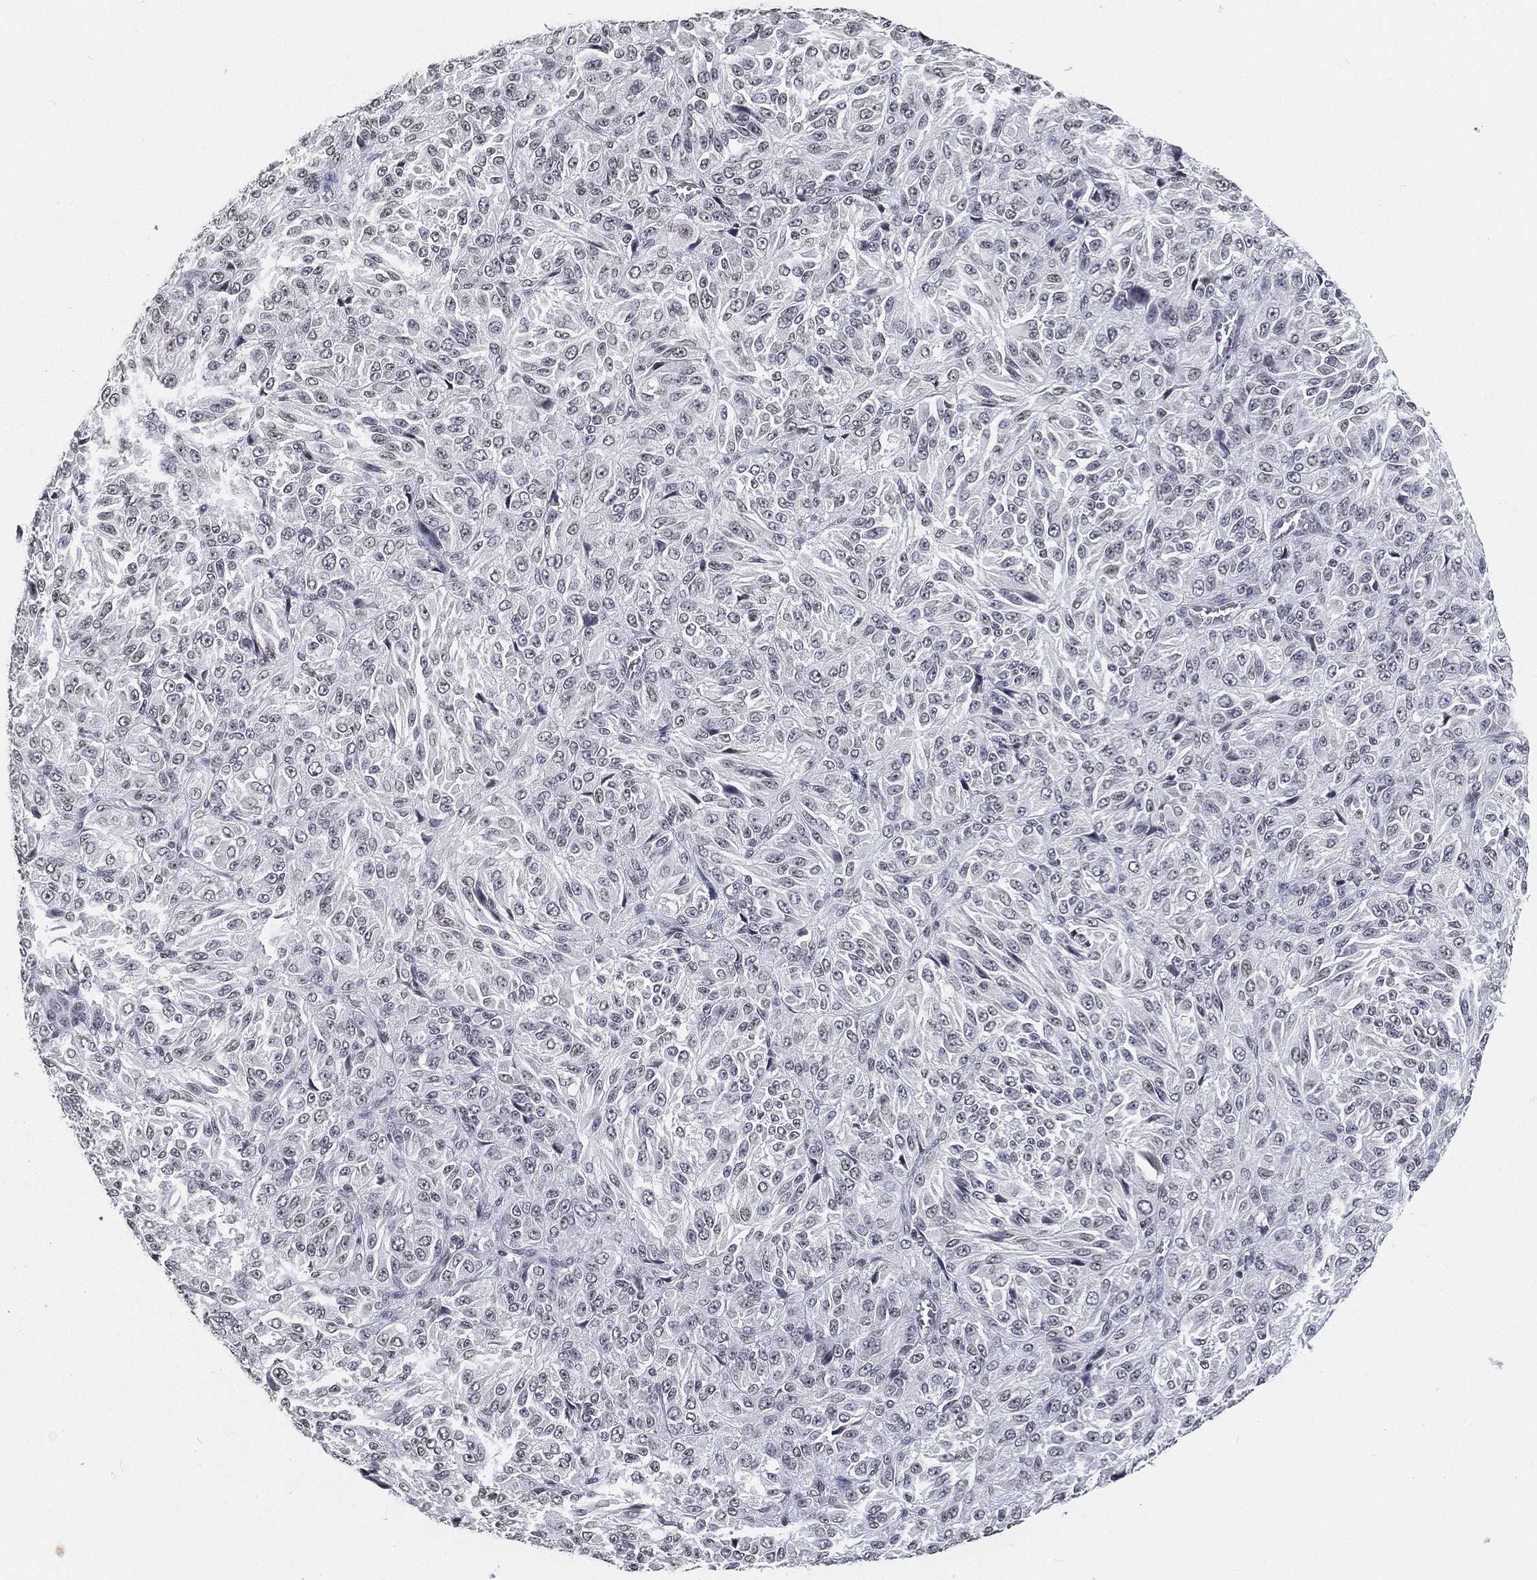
{"staining": {"intensity": "negative", "quantity": "none", "location": "none"}, "tissue": "melanoma", "cell_type": "Tumor cells", "image_type": "cancer", "snomed": [{"axis": "morphology", "description": "Malignant melanoma, Metastatic site"}, {"axis": "topography", "description": "Brain"}], "caption": "A high-resolution photomicrograph shows immunohistochemistry staining of melanoma, which shows no significant expression in tumor cells.", "gene": "ARG1", "patient": {"sex": "female", "age": 56}}